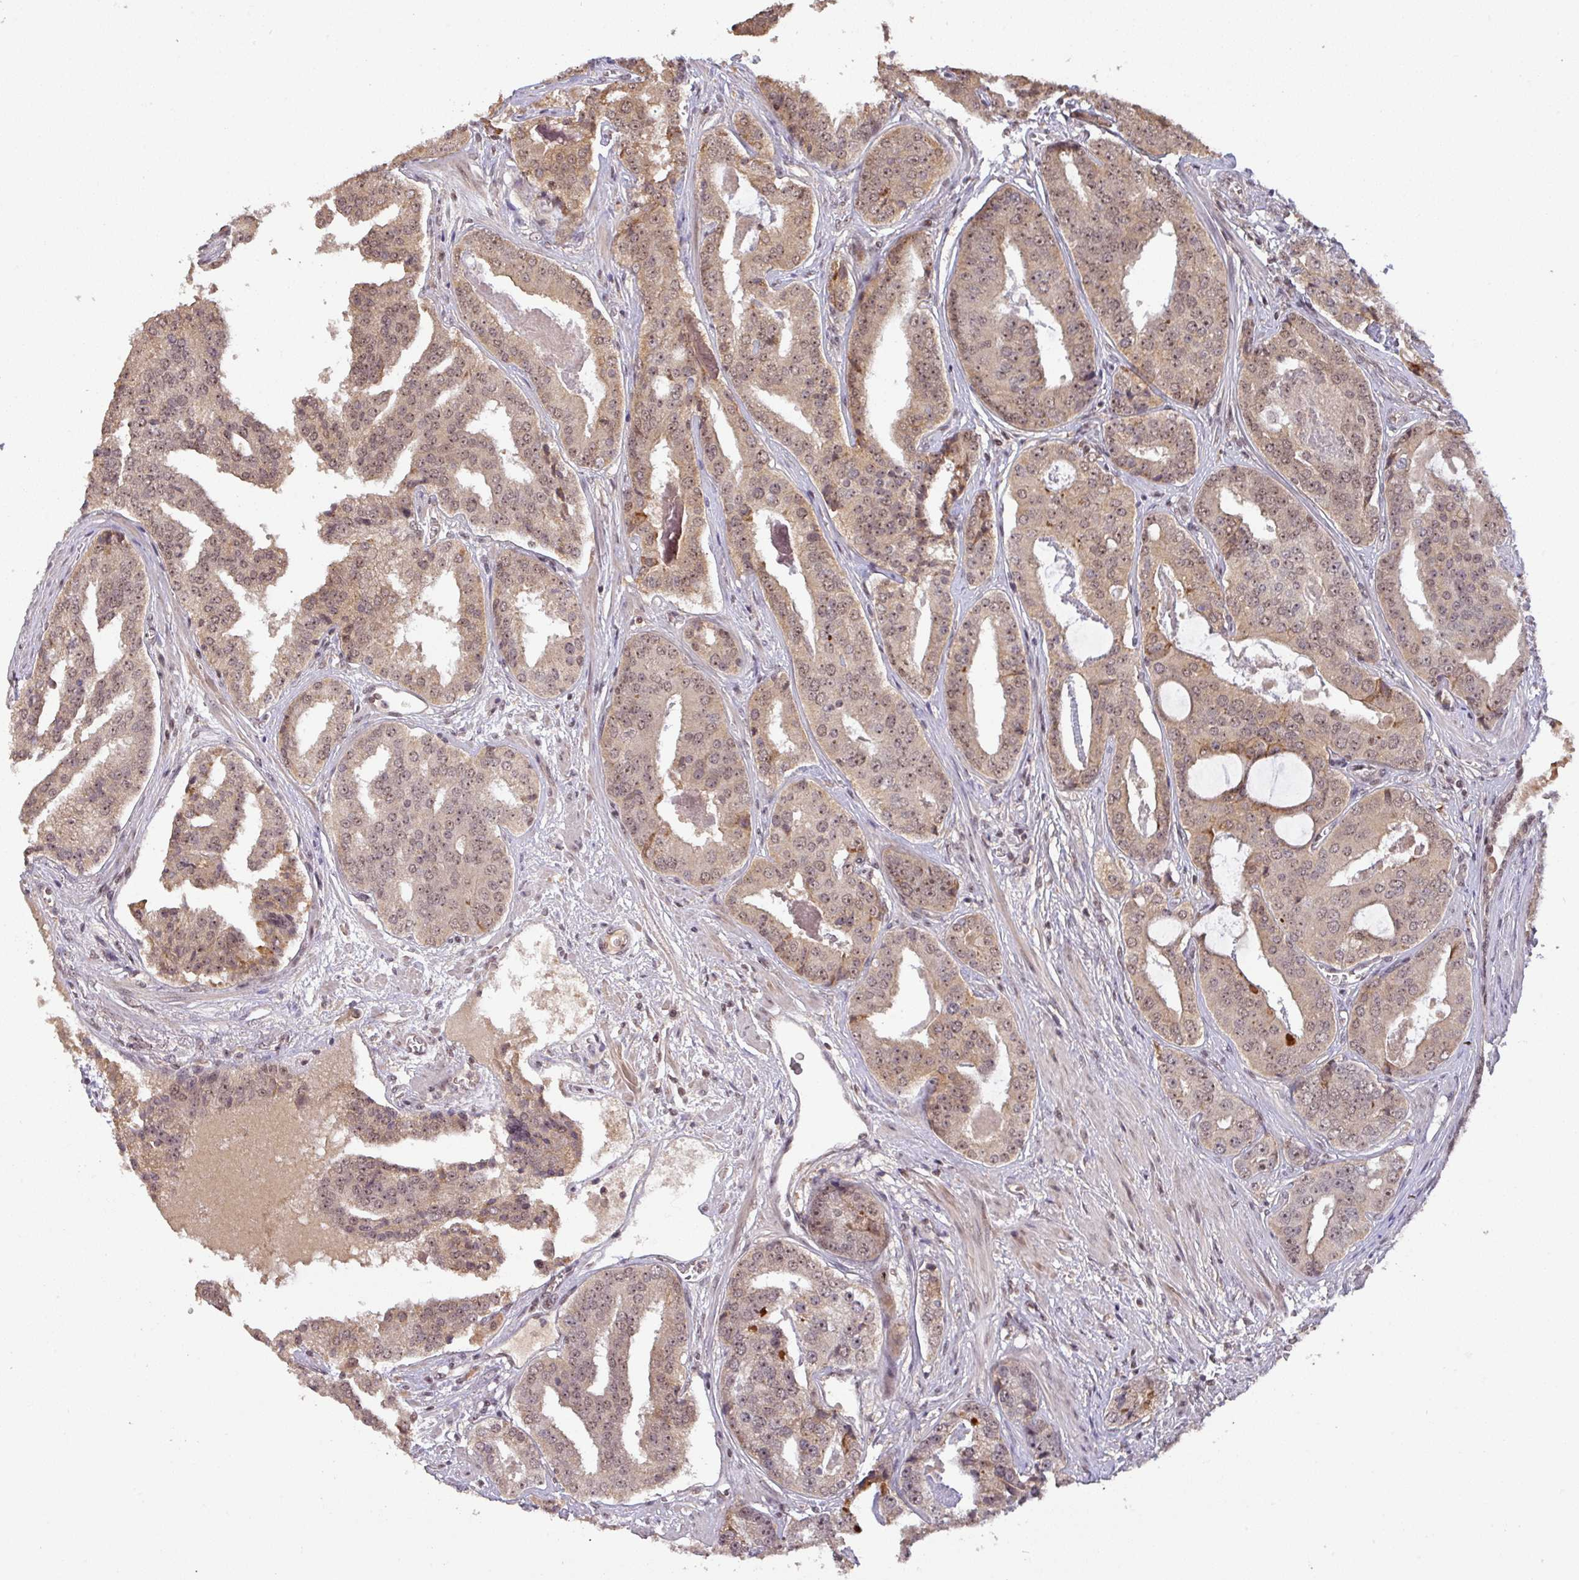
{"staining": {"intensity": "moderate", "quantity": ">75%", "location": "cytoplasmic/membranous,nuclear"}, "tissue": "prostate cancer", "cell_type": "Tumor cells", "image_type": "cancer", "snomed": [{"axis": "morphology", "description": "Adenocarcinoma, High grade"}, {"axis": "topography", "description": "Prostate"}], "caption": "Tumor cells demonstrate medium levels of moderate cytoplasmic/membranous and nuclear positivity in about >75% of cells in human prostate high-grade adenocarcinoma. (DAB IHC with brightfield microscopy, high magnification).", "gene": "ZBTB14", "patient": {"sex": "male", "age": 71}}